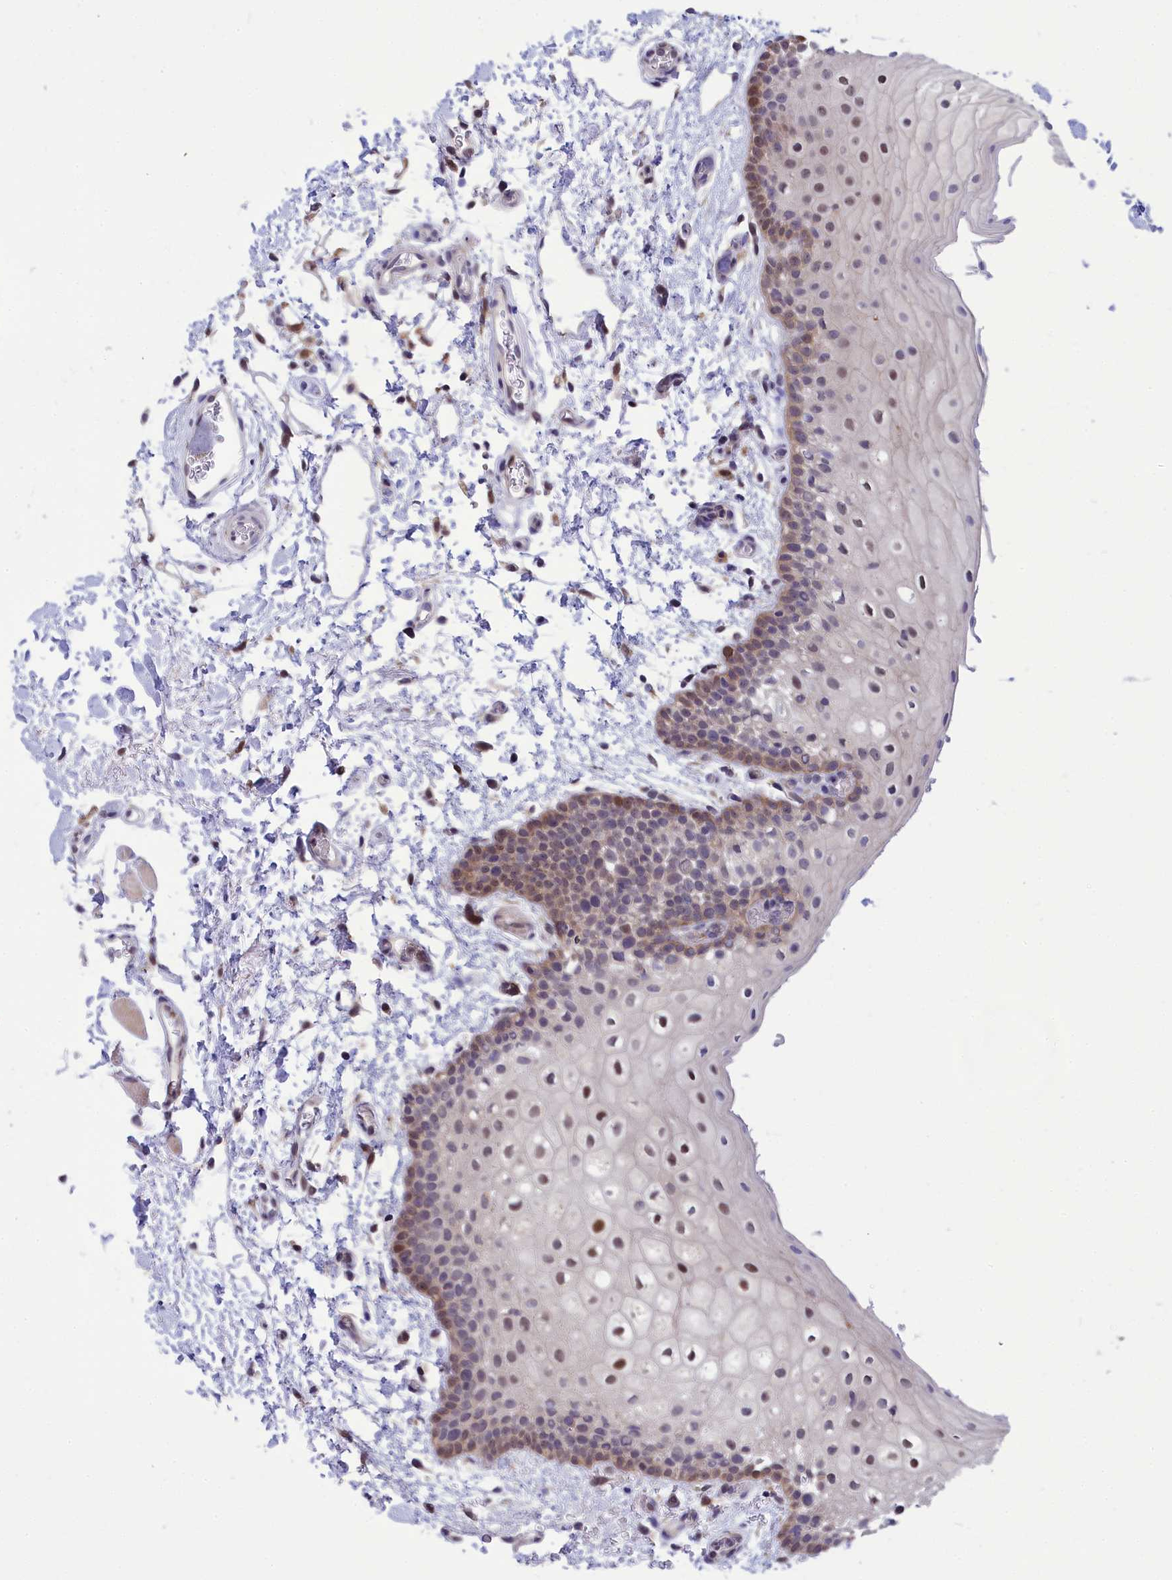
{"staining": {"intensity": "moderate", "quantity": "<25%", "location": "cytoplasmic/membranous,nuclear"}, "tissue": "oral mucosa", "cell_type": "Squamous epithelial cells", "image_type": "normal", "snomed": [{"axis": "morphology", "description": "Normal tissue, NOS"}, {"axis": "topography", "description": "Oral tissue"}], "caption": "A brown stain labels moderate cytoplasmic/membranous,nuclear expression of a protein in squamous epithelial cells of benign human oral mucosa. (Stains: DAB (3,3'-diaminobenzidine) in brown, nuclei in blue, Microscopy: brightfield microscopy at high magnification).", "gene": "KCTD14", "patient": {"sex": "male", "age": 62}}